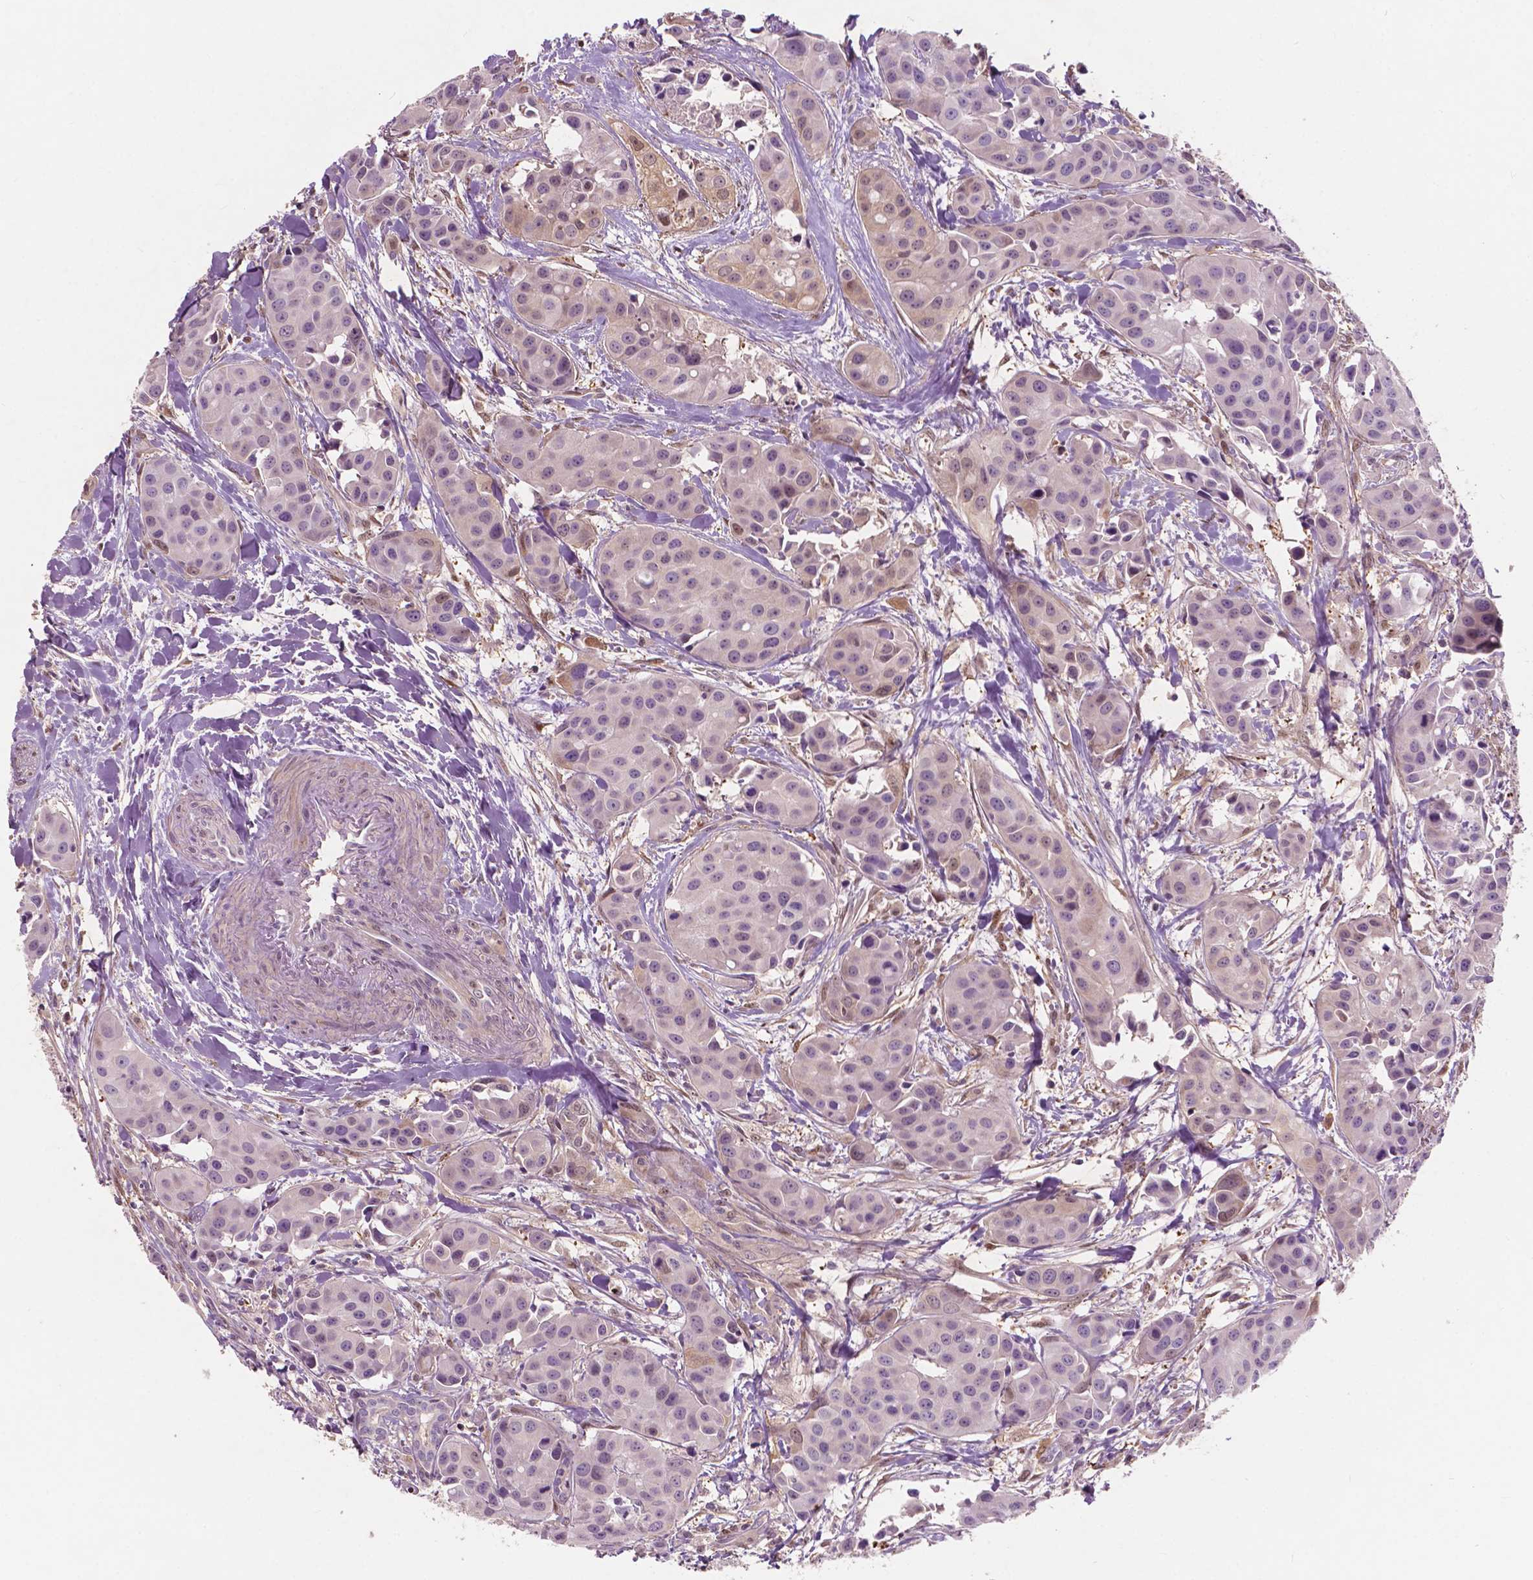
{"staining": {"intensity": "negative", "quantity": "none", "location": "none"}, "tissue": "head and neck cancer", "cell_type": "Tumor cells", "image_type": "cancer", "snomed": [{"axis": "morphology", "description": "Adenocarcinoma, NOS"}, {"axis": "topography", "description": "Head-Neck"}], "caption": "Tumor cells show no significant protein staining in head and neck adenocarcinoma. Nuclei are stained in blue.", "gene": "GPR37", "patient": {"sex": "male", "age": 76}}